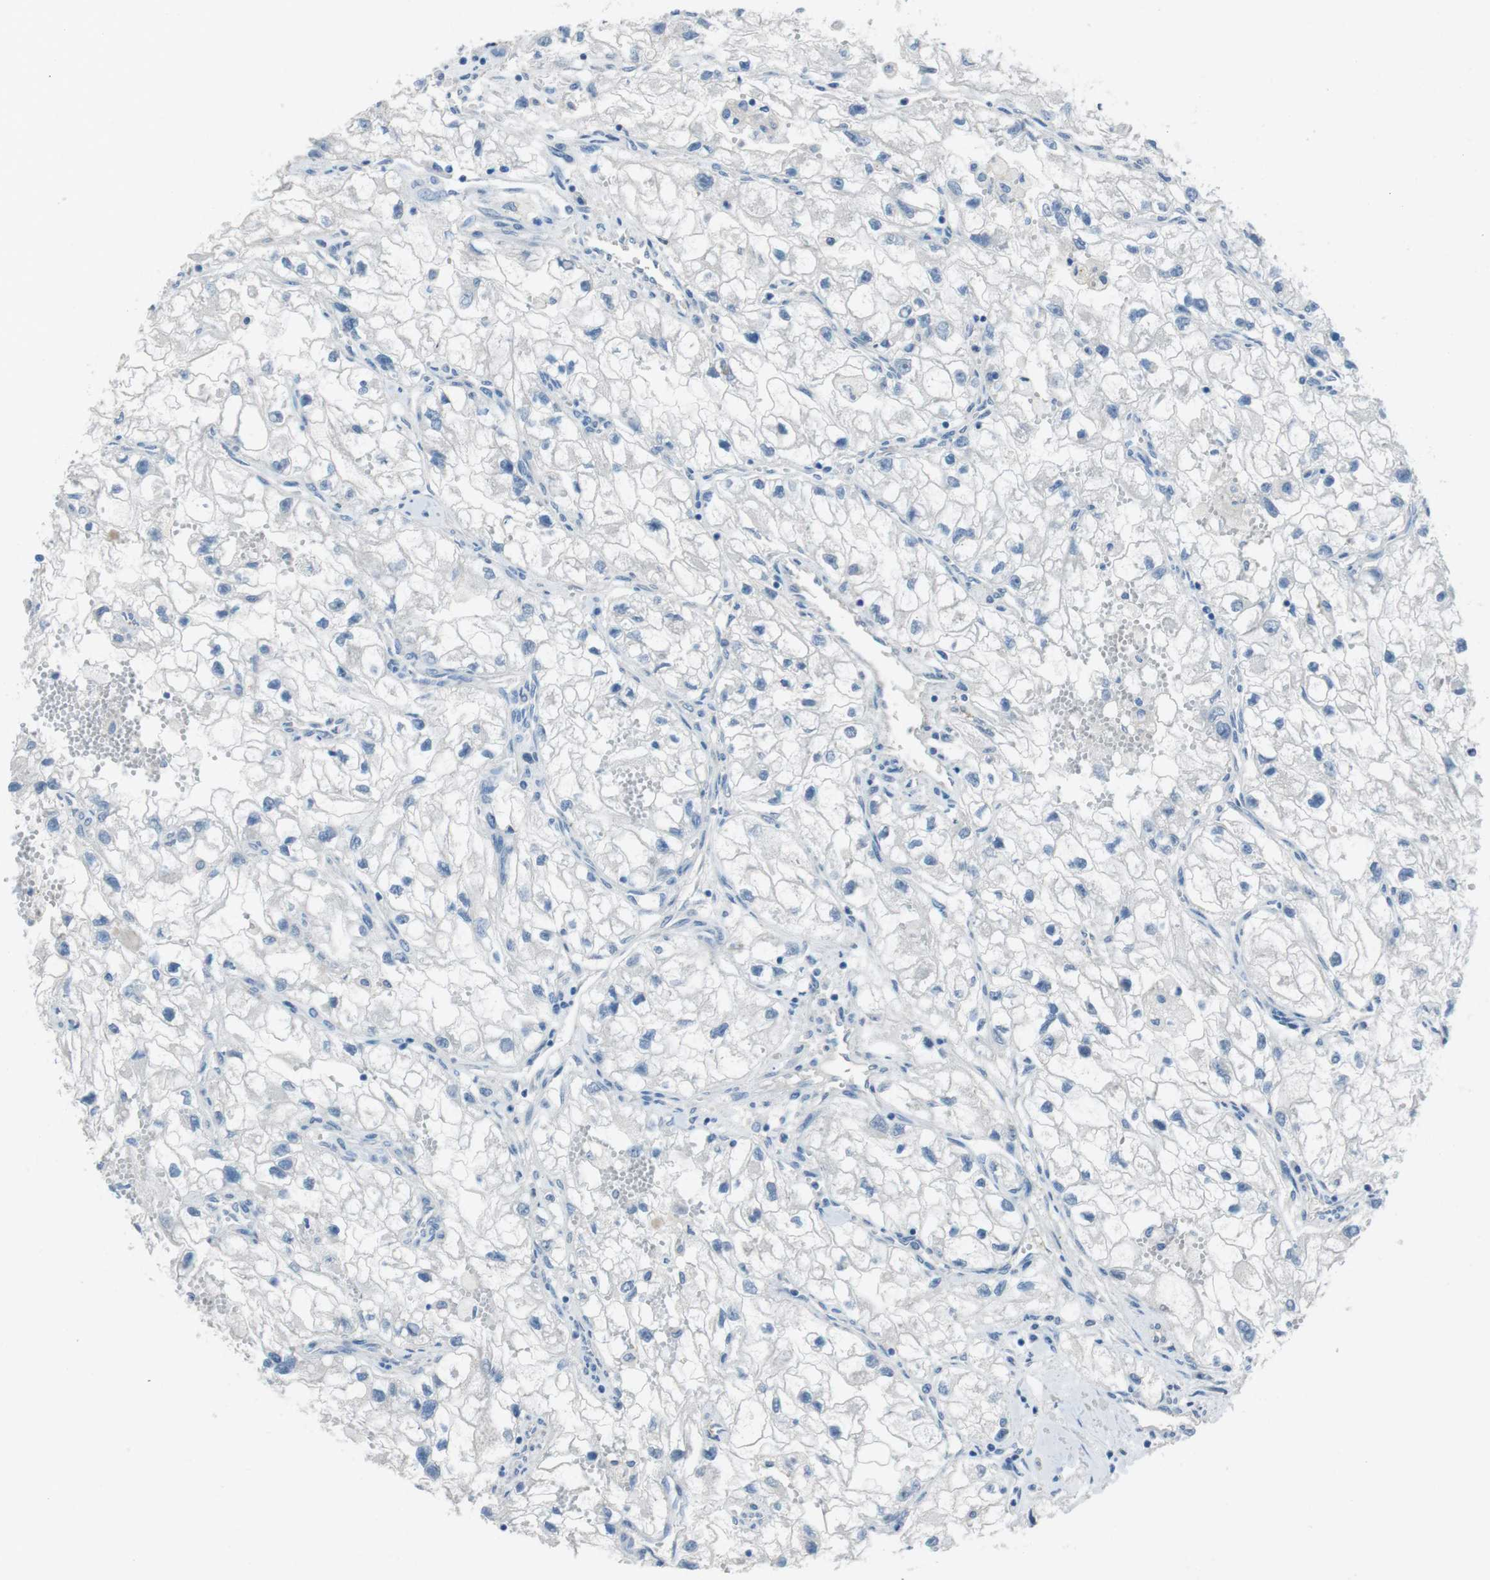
{"staining": {"intensity": "negative", "quantity": "none", "location": "none"}, "tissue": "renal cancer", "cell_type": "Tumor cells", "image_type": "cancer", "snomed": [{"axis": "morphology", "description": "Adenocarcinoma, NOS"}, {"axis": "topography", "description": "Kidney"}], "caption": "IHC micrograph of renal adenocarcinoma stained for a protein (brown), which demonstrates no positivity in tumor cells.", "gene": "CYP2C8", "patient": {"sex": "female", "age": 70}}